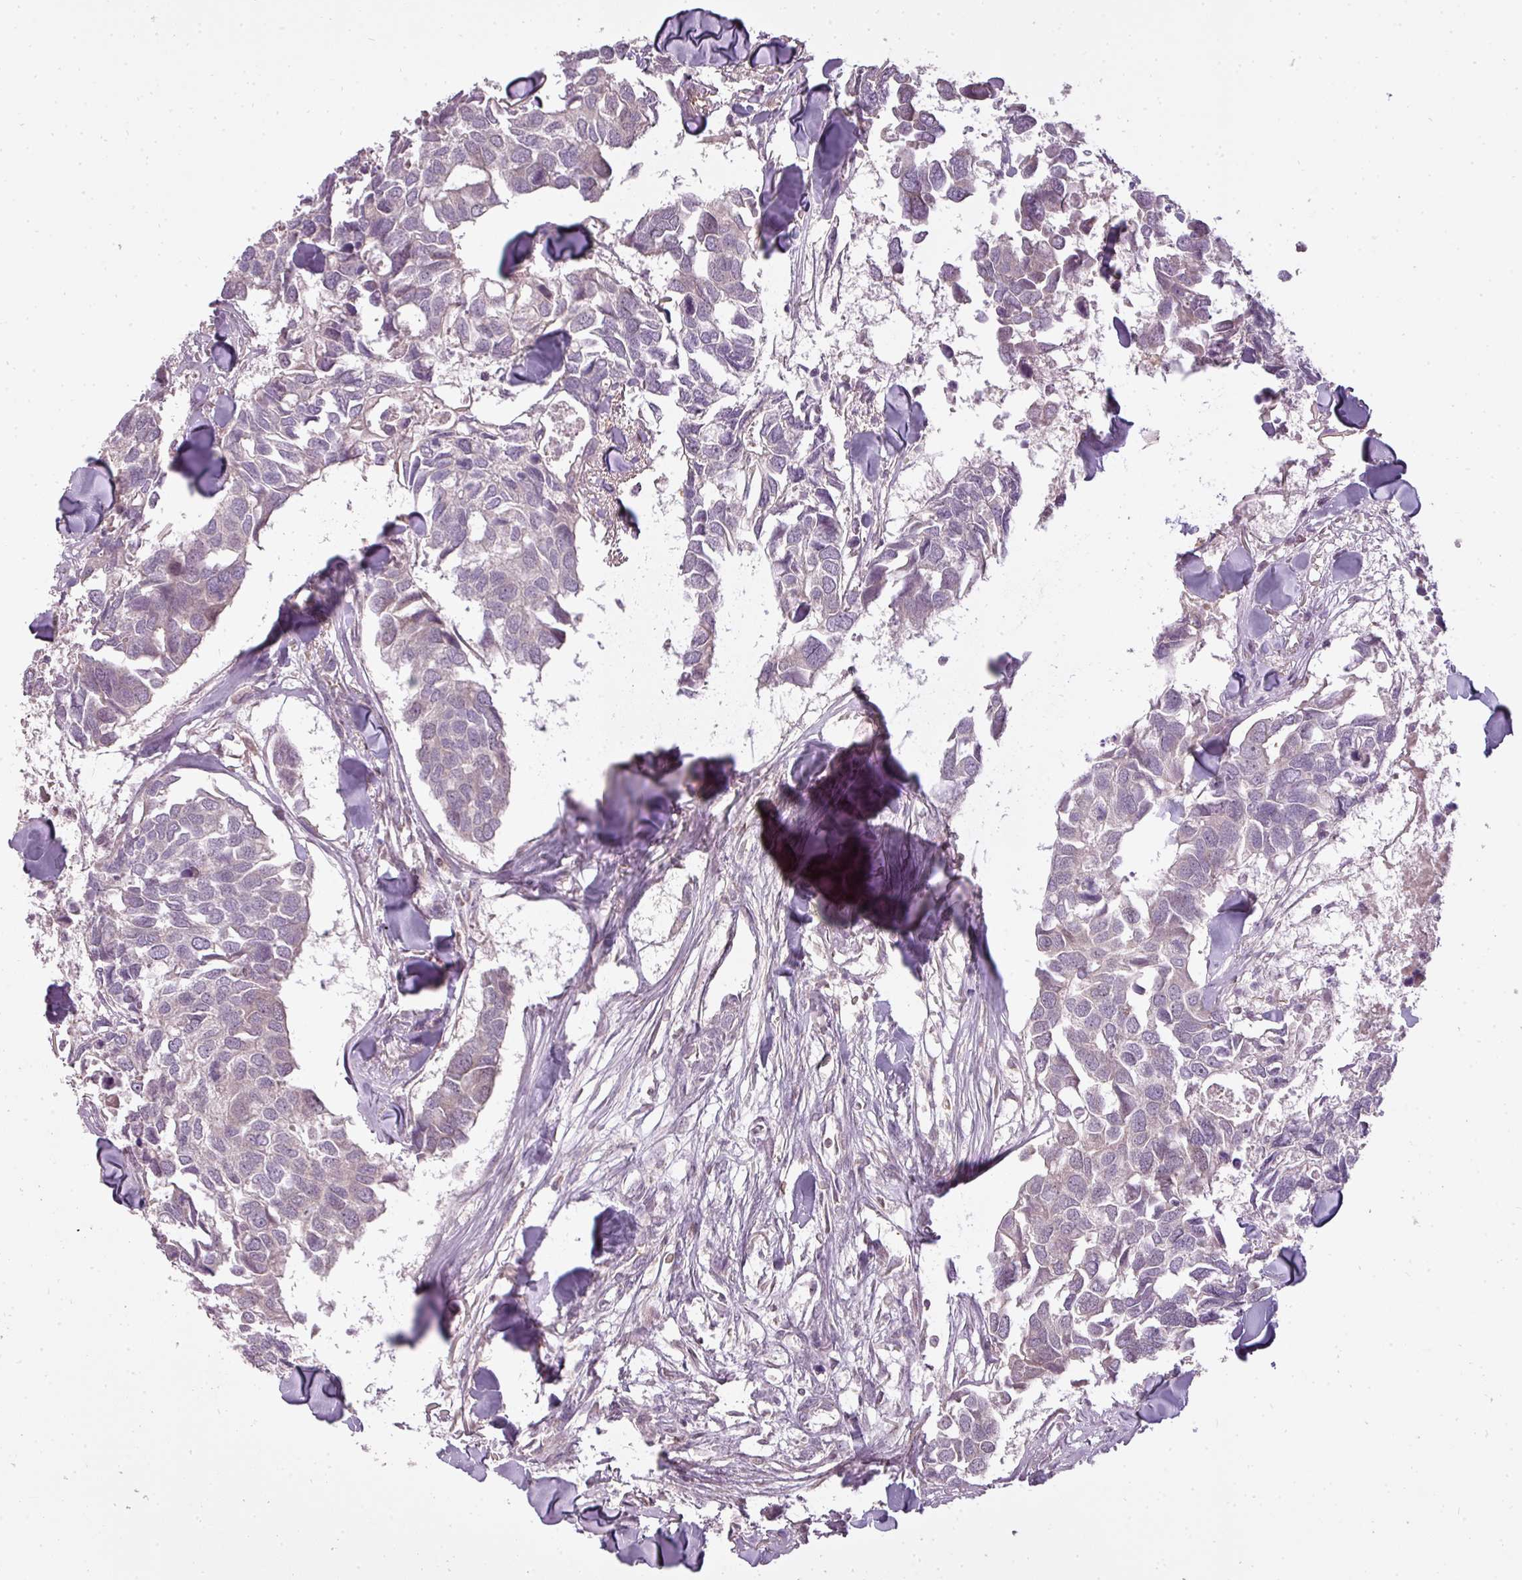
{"staining": {"intensity": "negative", "quantity": "none", "location": "none"}, "tissue": "breast cancer", "cell_type": "Tumor cells", "image_type": "cancer", "snomed": [{"axis": "morphology", "description": "Duct carcinoma"}, {"axis": "topography", "description": "Breast"}], "caption": "An IHC photomicrograph of breast infiltrating ductal carcinoma is shown. There is no staining in tumor cells of breast infiltrating ductal carcinoma.", "gene": "STK4", "patient": {"sex": "female", "age": 83}}